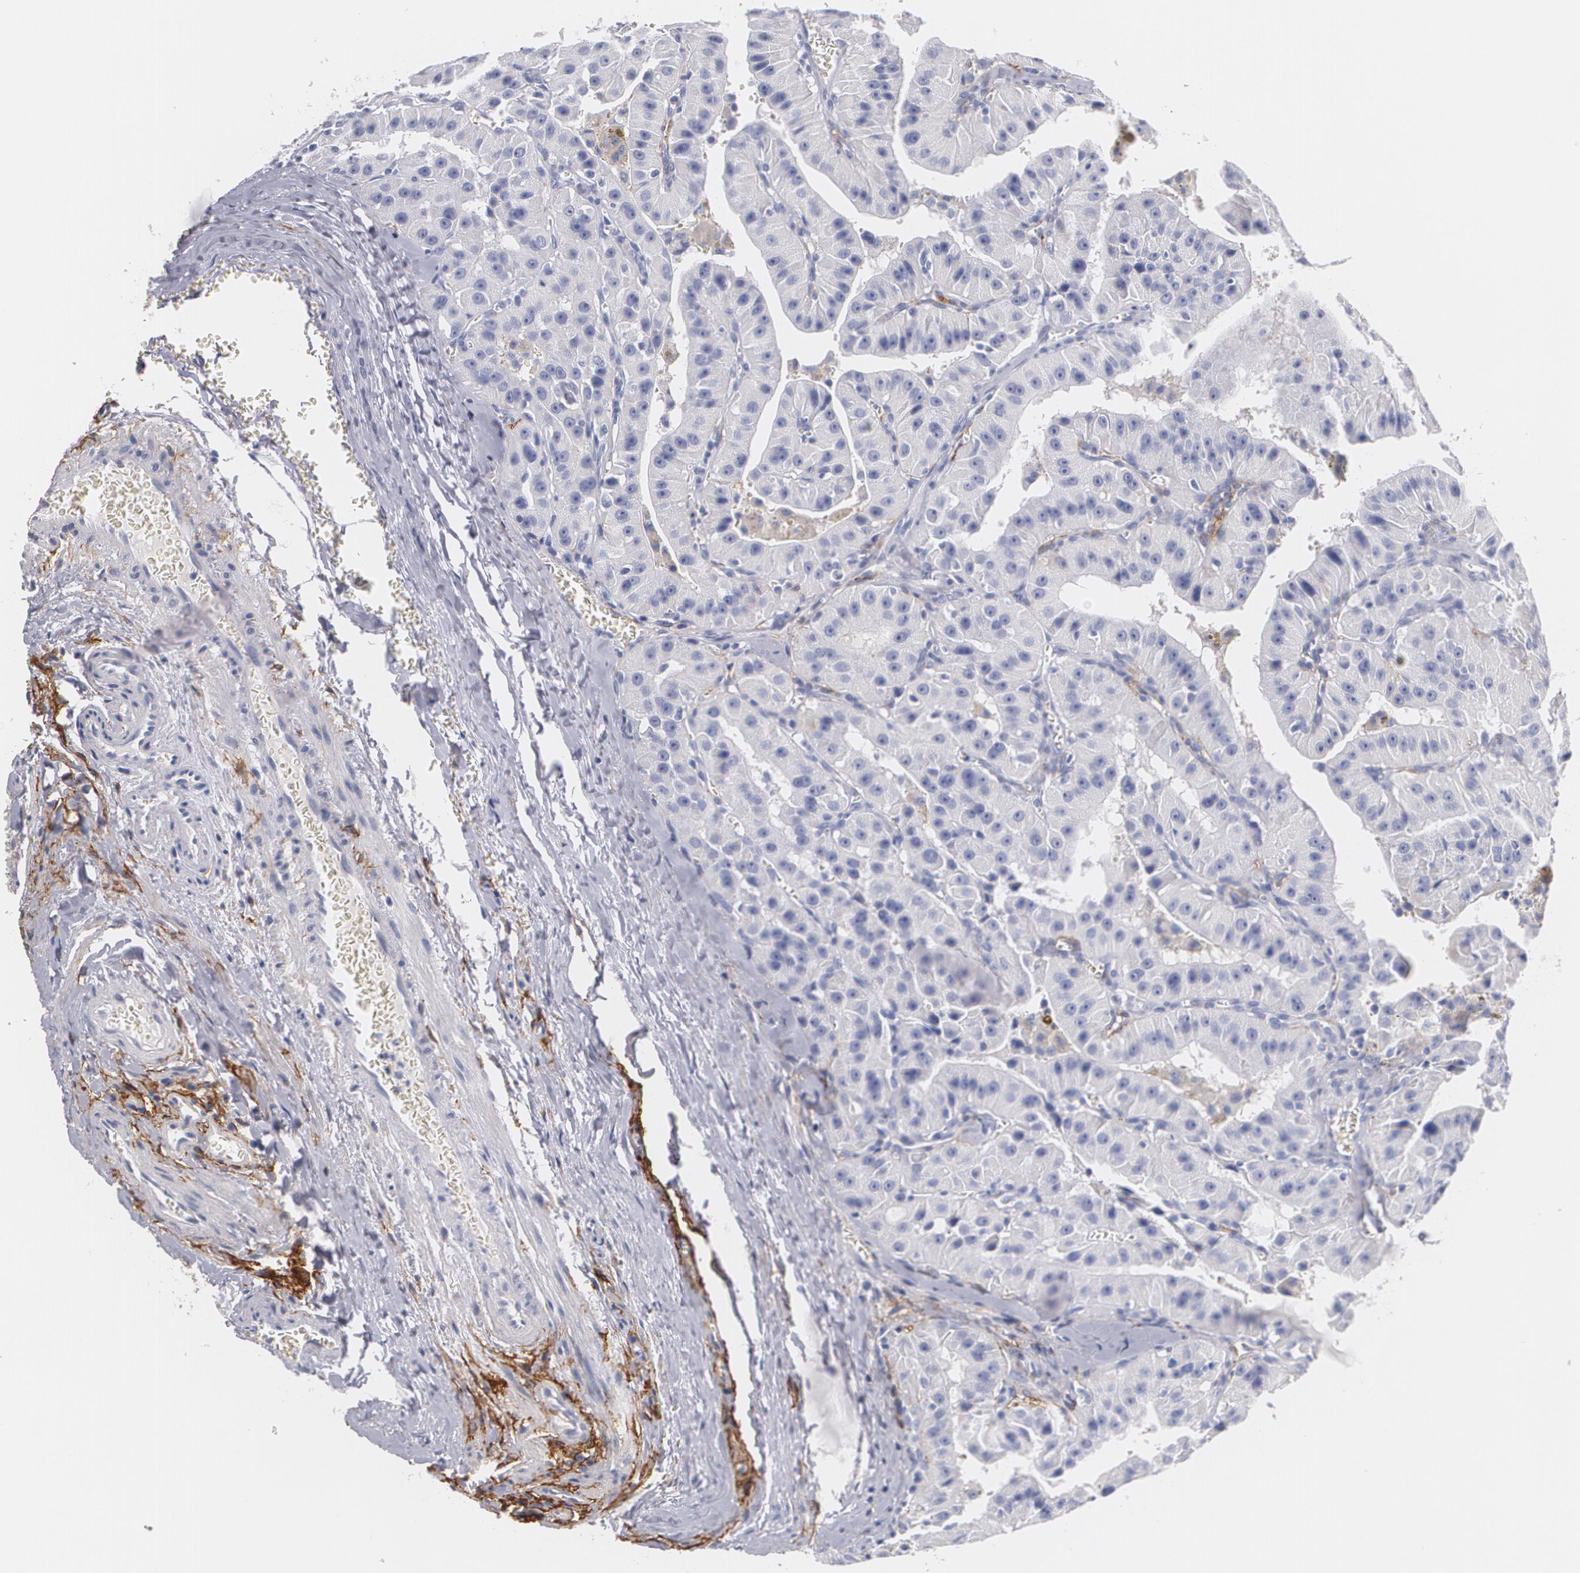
{"staining": {"intensity": "negative", "quantity": "none", "location": "none"}, "tissue": "thyroid cancer", "cell_type": "Tumor cells", "image_type": "cancer", "snomed": [{"axis": "morphology", "description": "Carcinoma, NOS"}, {"axis": "topography", "description": "Thyroid gland"}], "caption": "Tumor cells are negative for protein expression in human thyroid cancer (carcinoma).", "gene": "NGFR", "patient": {"sex": "male", "age": 76}}